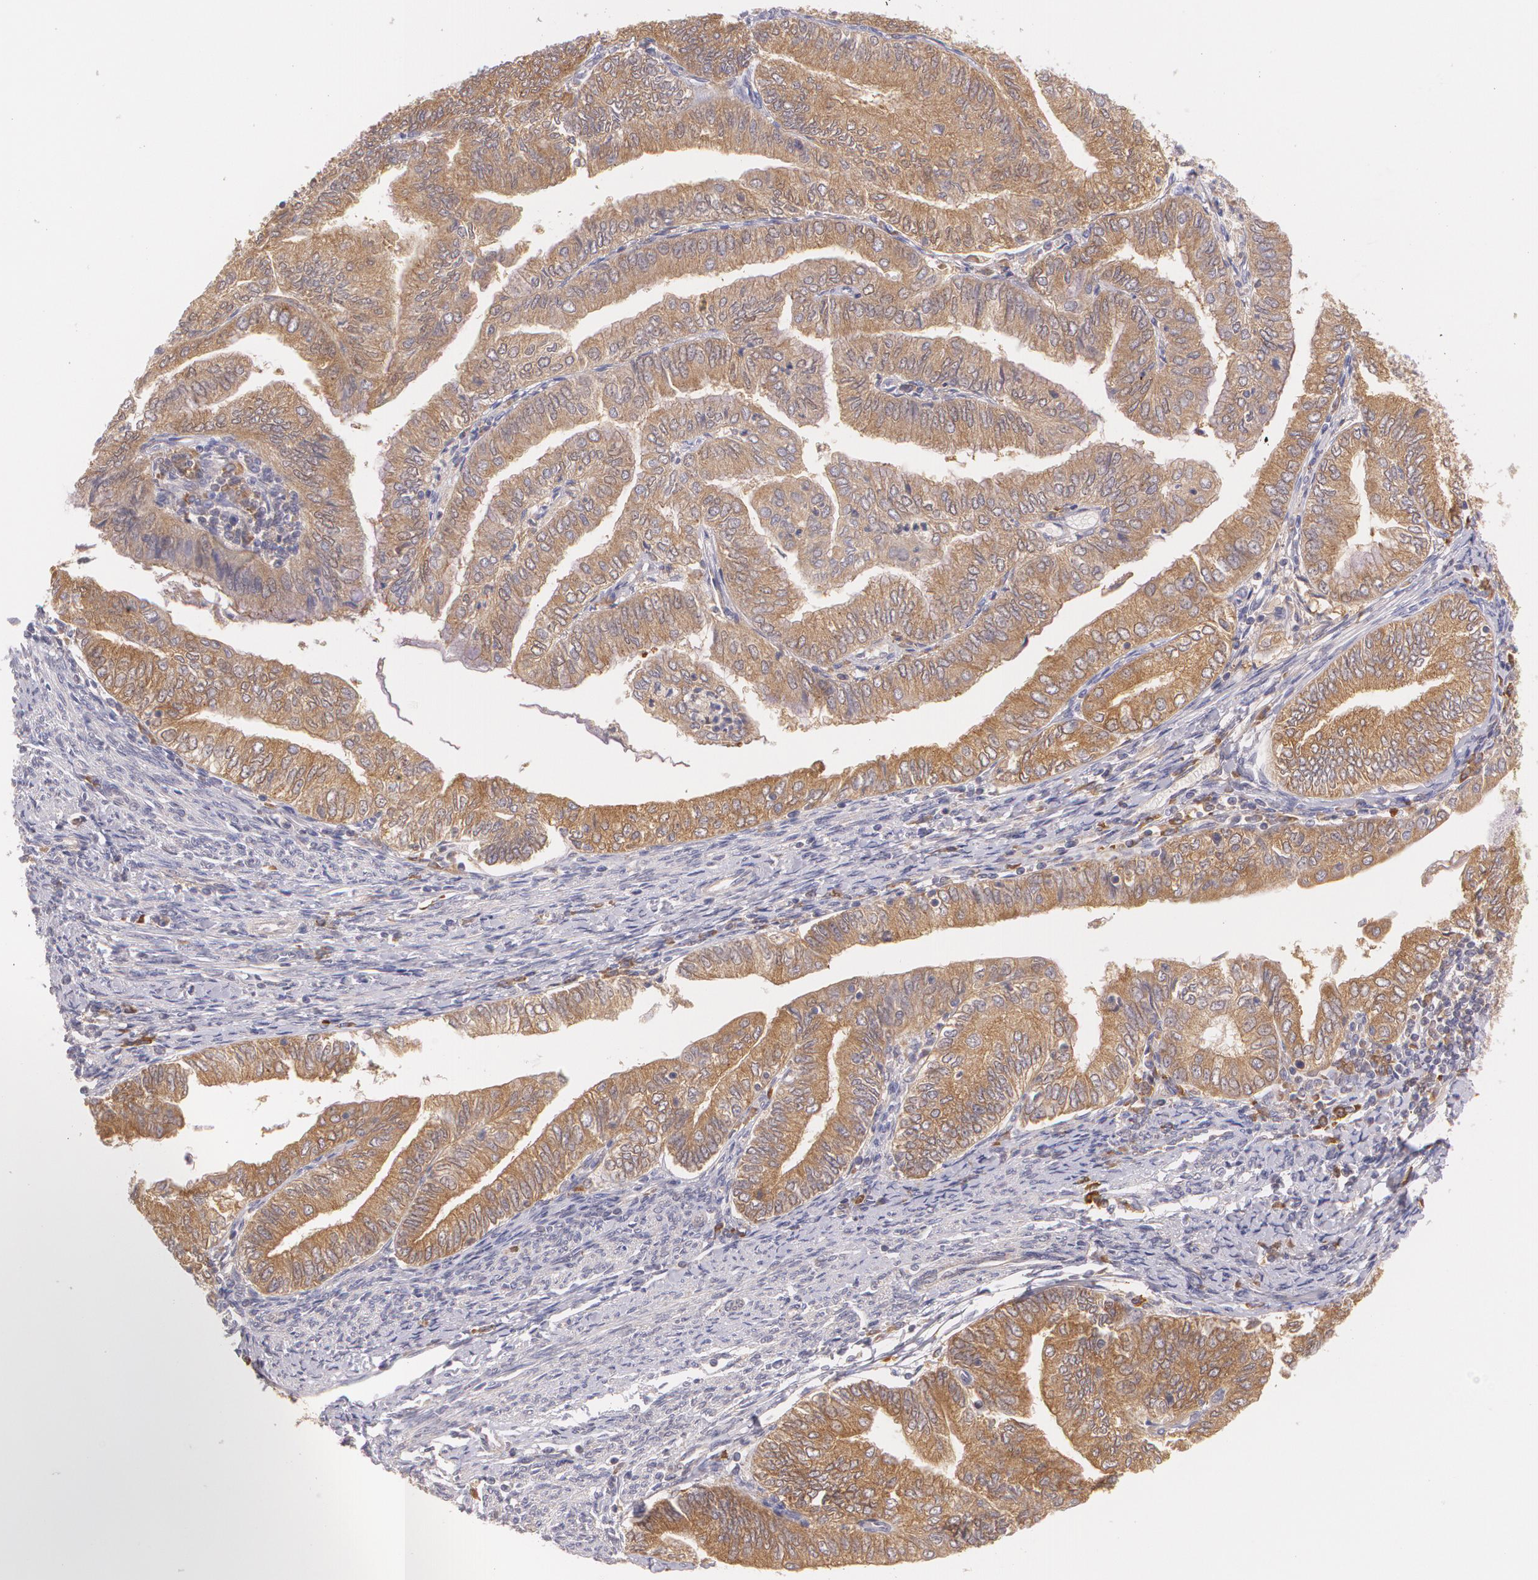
{"staining": {"intensity": "moderate", "quantity": ">75%", "location": "cytoplasmic/membranous"}, "tissue": "endometrial cancer", "cell_type": "Tumor cells", "image_type": "cancer", "snomed": [{"axis": "morphology", "description": "Adenocarcinoma, NOS"}, {"axis": "topography", "description": "Endometrium"}], "caption": "A micrograph showing moderate cytoplasmic/membranous staining in approximately >75% of tumor cells in adenocarcinoma (endometrial), as visualized by brown immunohistochemical staining.", "gene": "CCL17", "patient": {"sex": "female", "age": 66}}